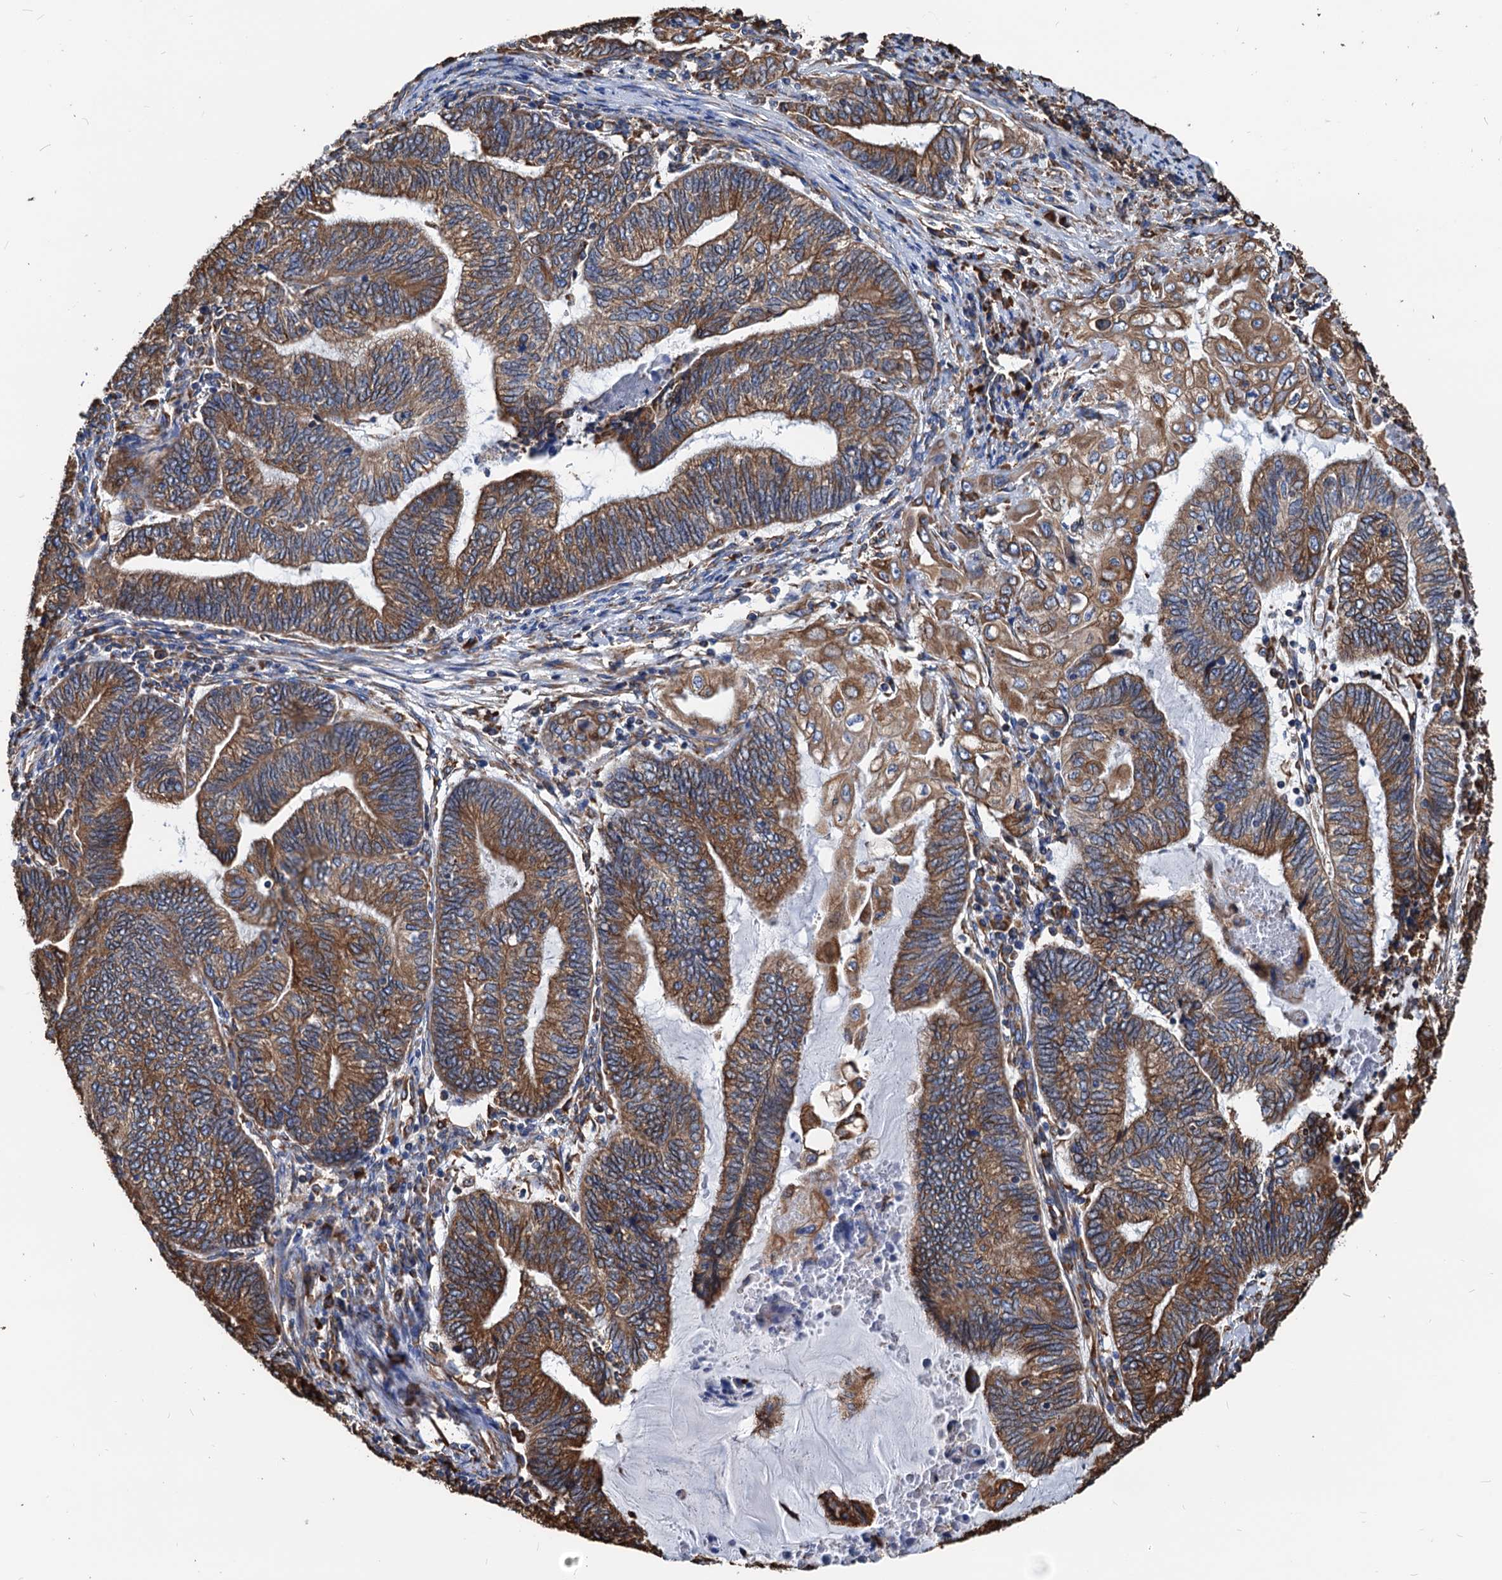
{"staining": {"intensity": "moderate", "quantity": ">75%", "location": "cytoplasmic/membranous"}, "tissue": "endometrial cancer", "cell_type": "Tumor cells", "image_type": "cancer", "snomed": [{"axis": "morphology", "description": "Adenocarcinoma, NOS"}, {"axis": "topography", "description": "Uterus"}, {"axis": "topography", "description": "Endometrium"}], "caption": "IHC of adenocarcinoma (endometrial) shows medium levels of moderate cytoplasmic/membranous positivity in about >75% of tumor cells.", "gene": "HSPA5", "patient": {"sex": "female", "age": 70}}